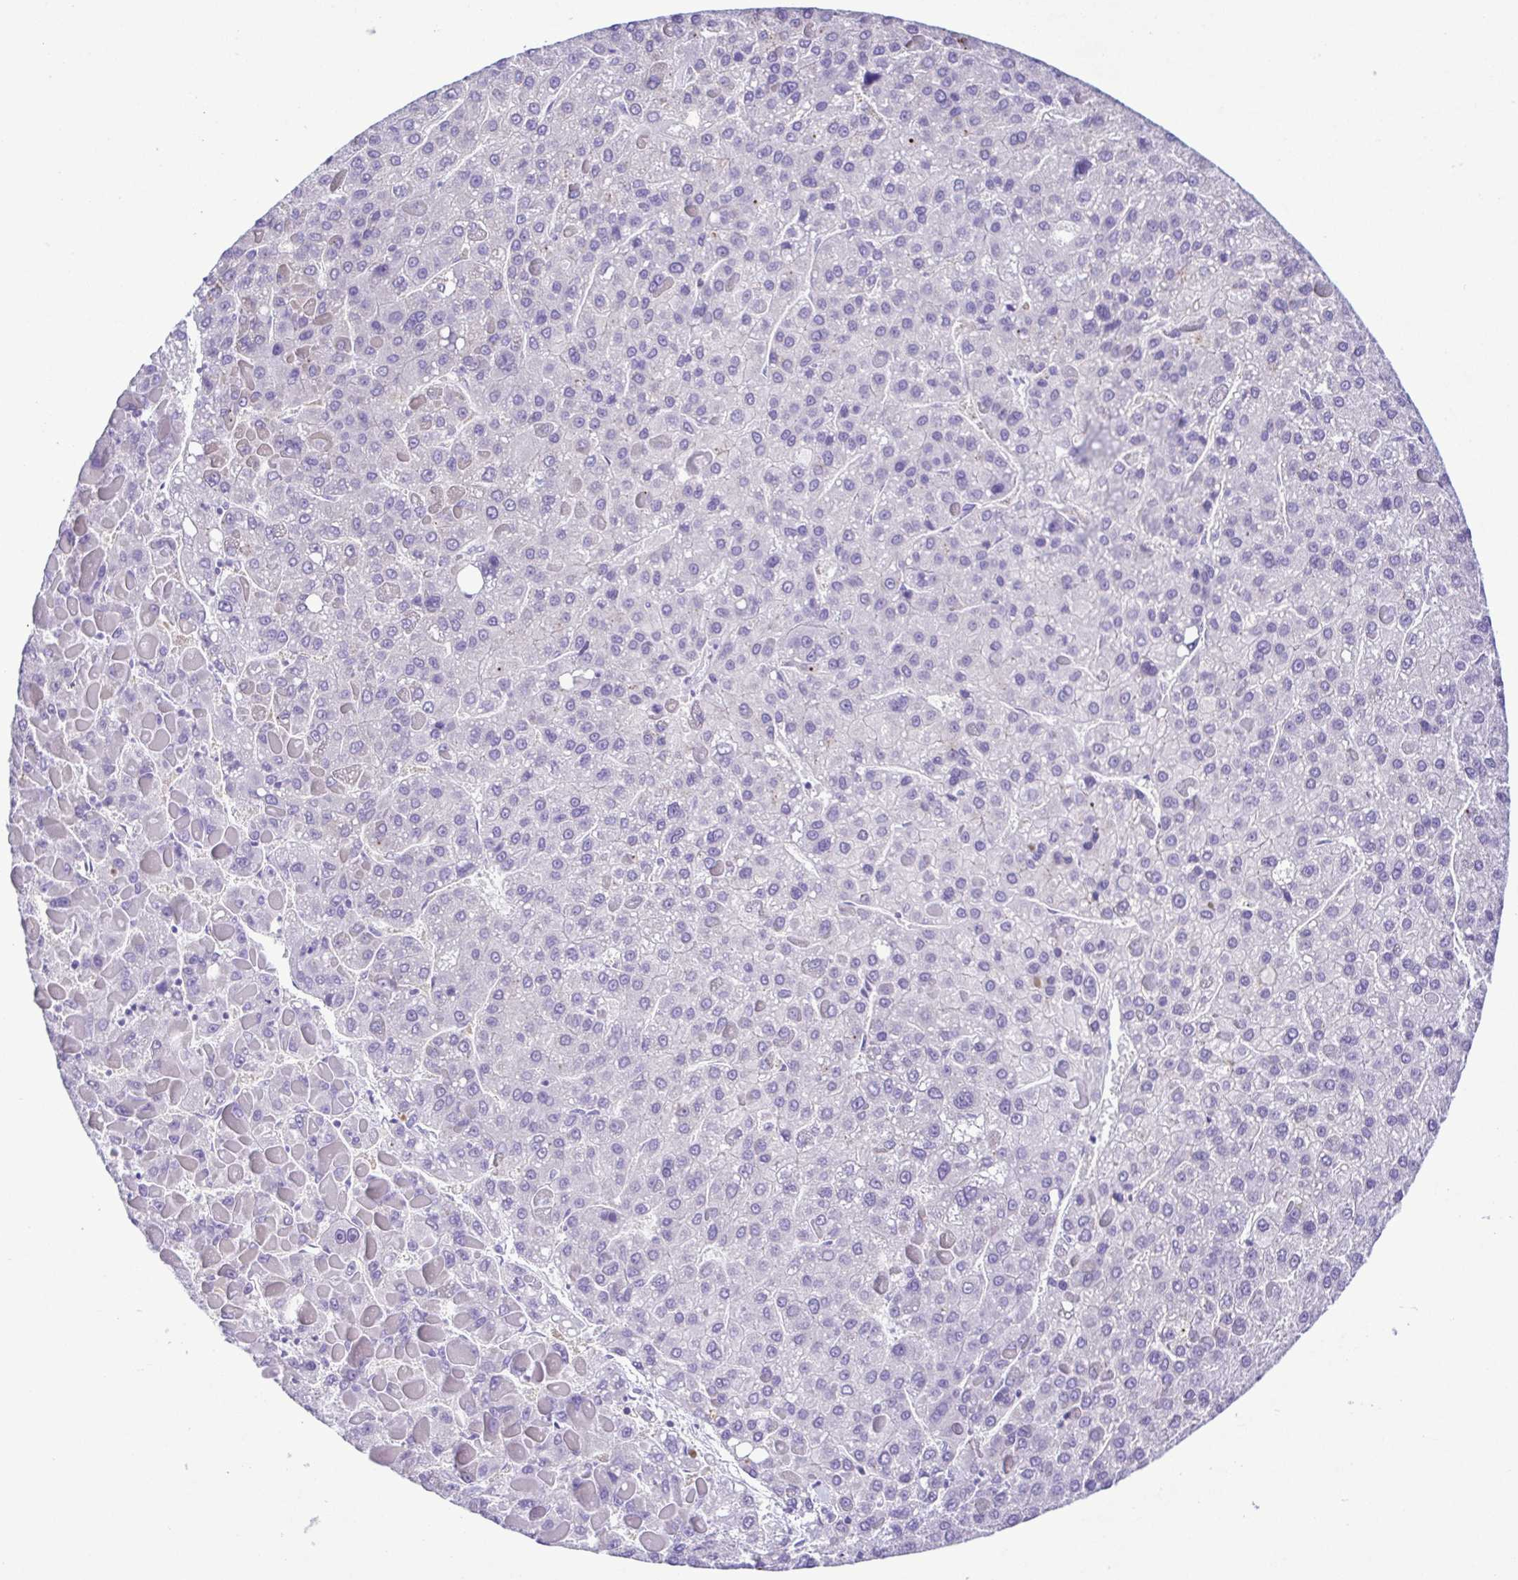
{"staining": {"intensity": "negative", "quantity": "none", "location": "none"}, "tissue": "liver cancer", "cell_type": "Tumor cells", "image_type": "cancer", "snomed": [{"axis": "morphology", "description": "Carcinoma, Hepatocellular, NOS"}, {"axis": "topography", "description": "Liver"}], "caption": "High magnification brightfield microscopy of liver hepatocellular carcinoma stained with DAB (brown) and counterstained with hematoxylin (blue): tumor cells show no significant expression. The staining is performed using DAB brown chromogen with nuclei counter-stained in using hematoxylin.", "gene": "SYT1", "patient": {"sex": "female", "age": 82}}